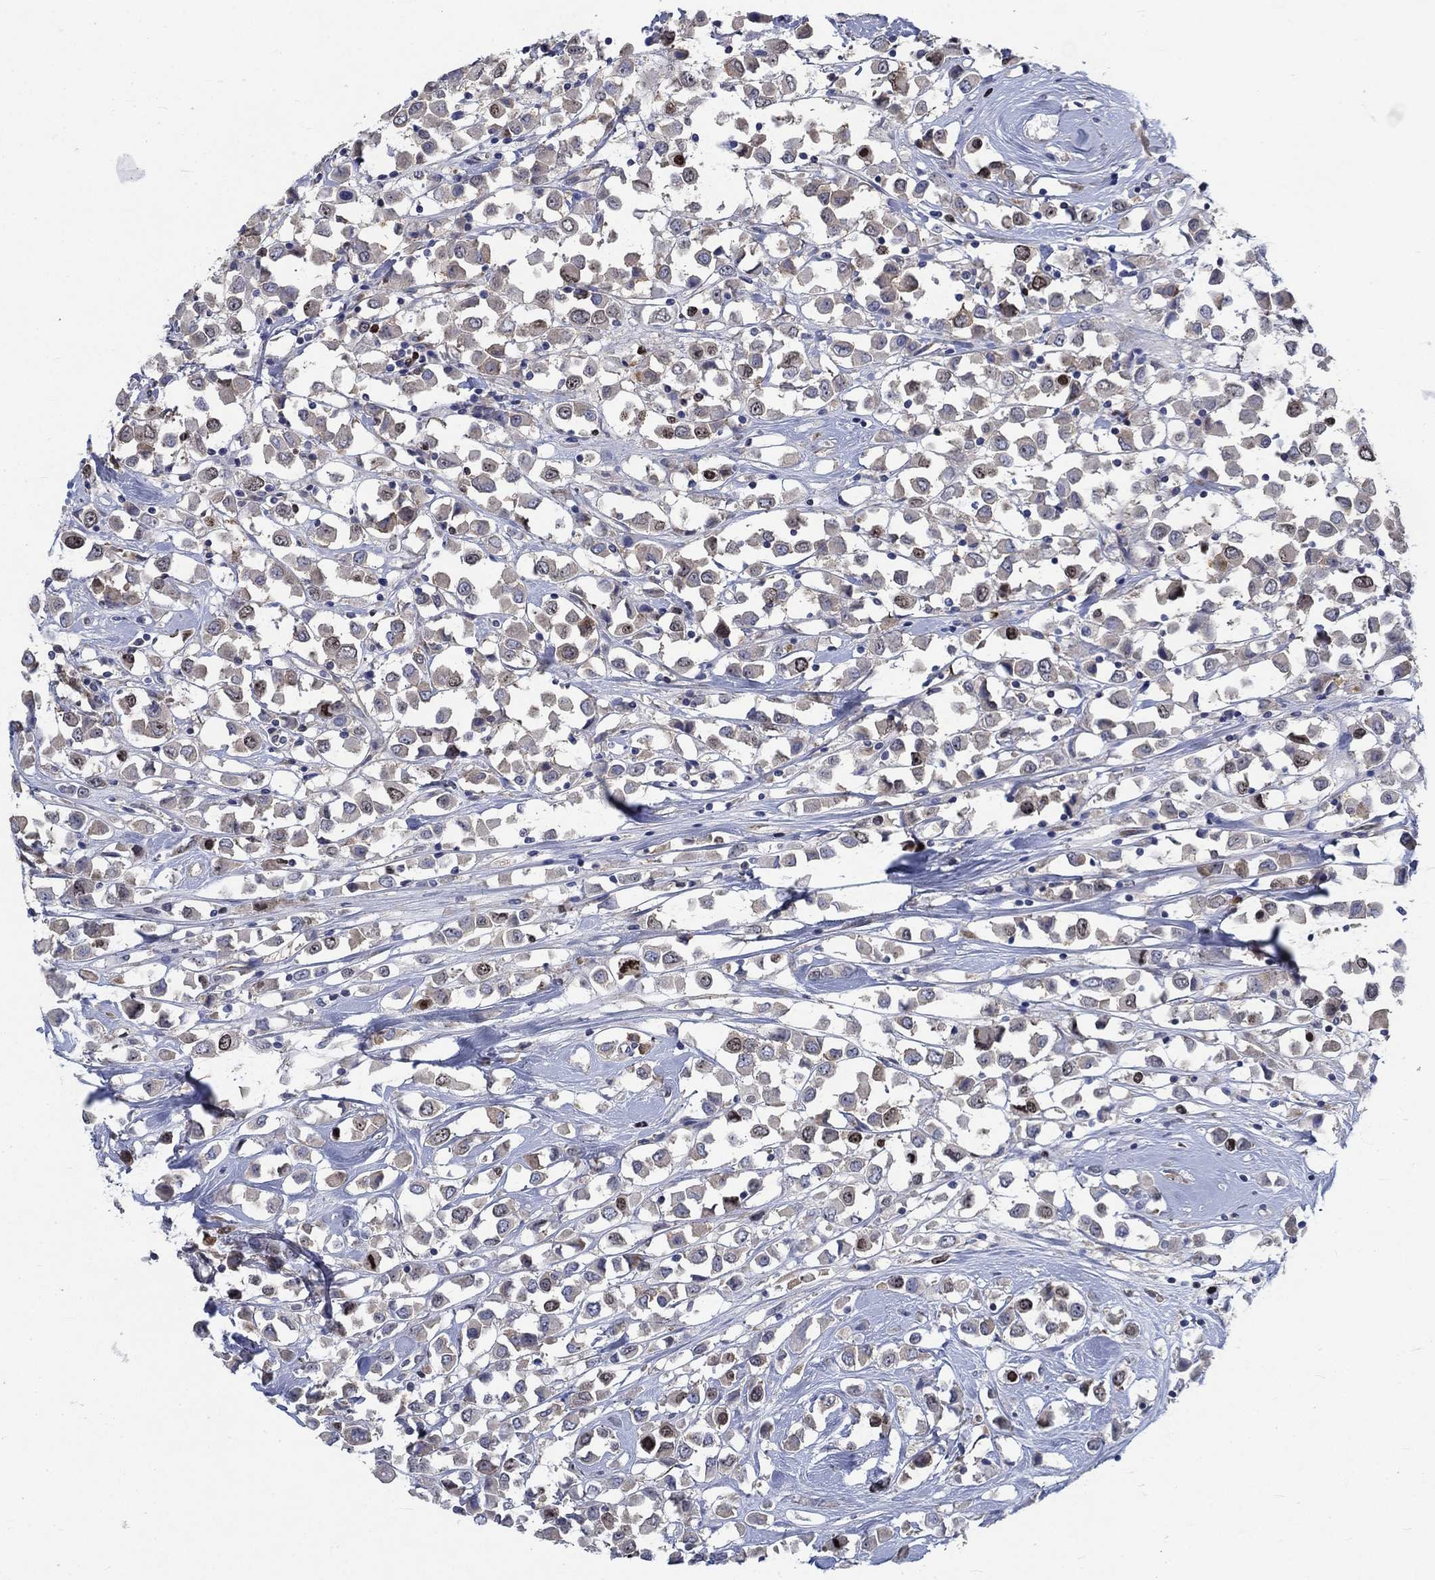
{"staining": {"intensity": "weak", "quantity": "25%-75%", "location": "cytoplasmic/membranous"}, "tissue": "breast cancer", "cell_type": "Tumor cells", "image_type": "cancer", "snomed": [{"axis": "morphology", "description": "Duct carcinoma"}, {"axis": "topography", "description": "Breast"}], "caption": "IHC image of human invasive ductal carcinoma (breast) stained for a protein (brown), which demonstrates low levels of weak cytoplasmic/membranous staining in approximately 25%-75% of tumor cells.", "gene": "MMP24", "patient": {"sex": "female", "age": 61}}